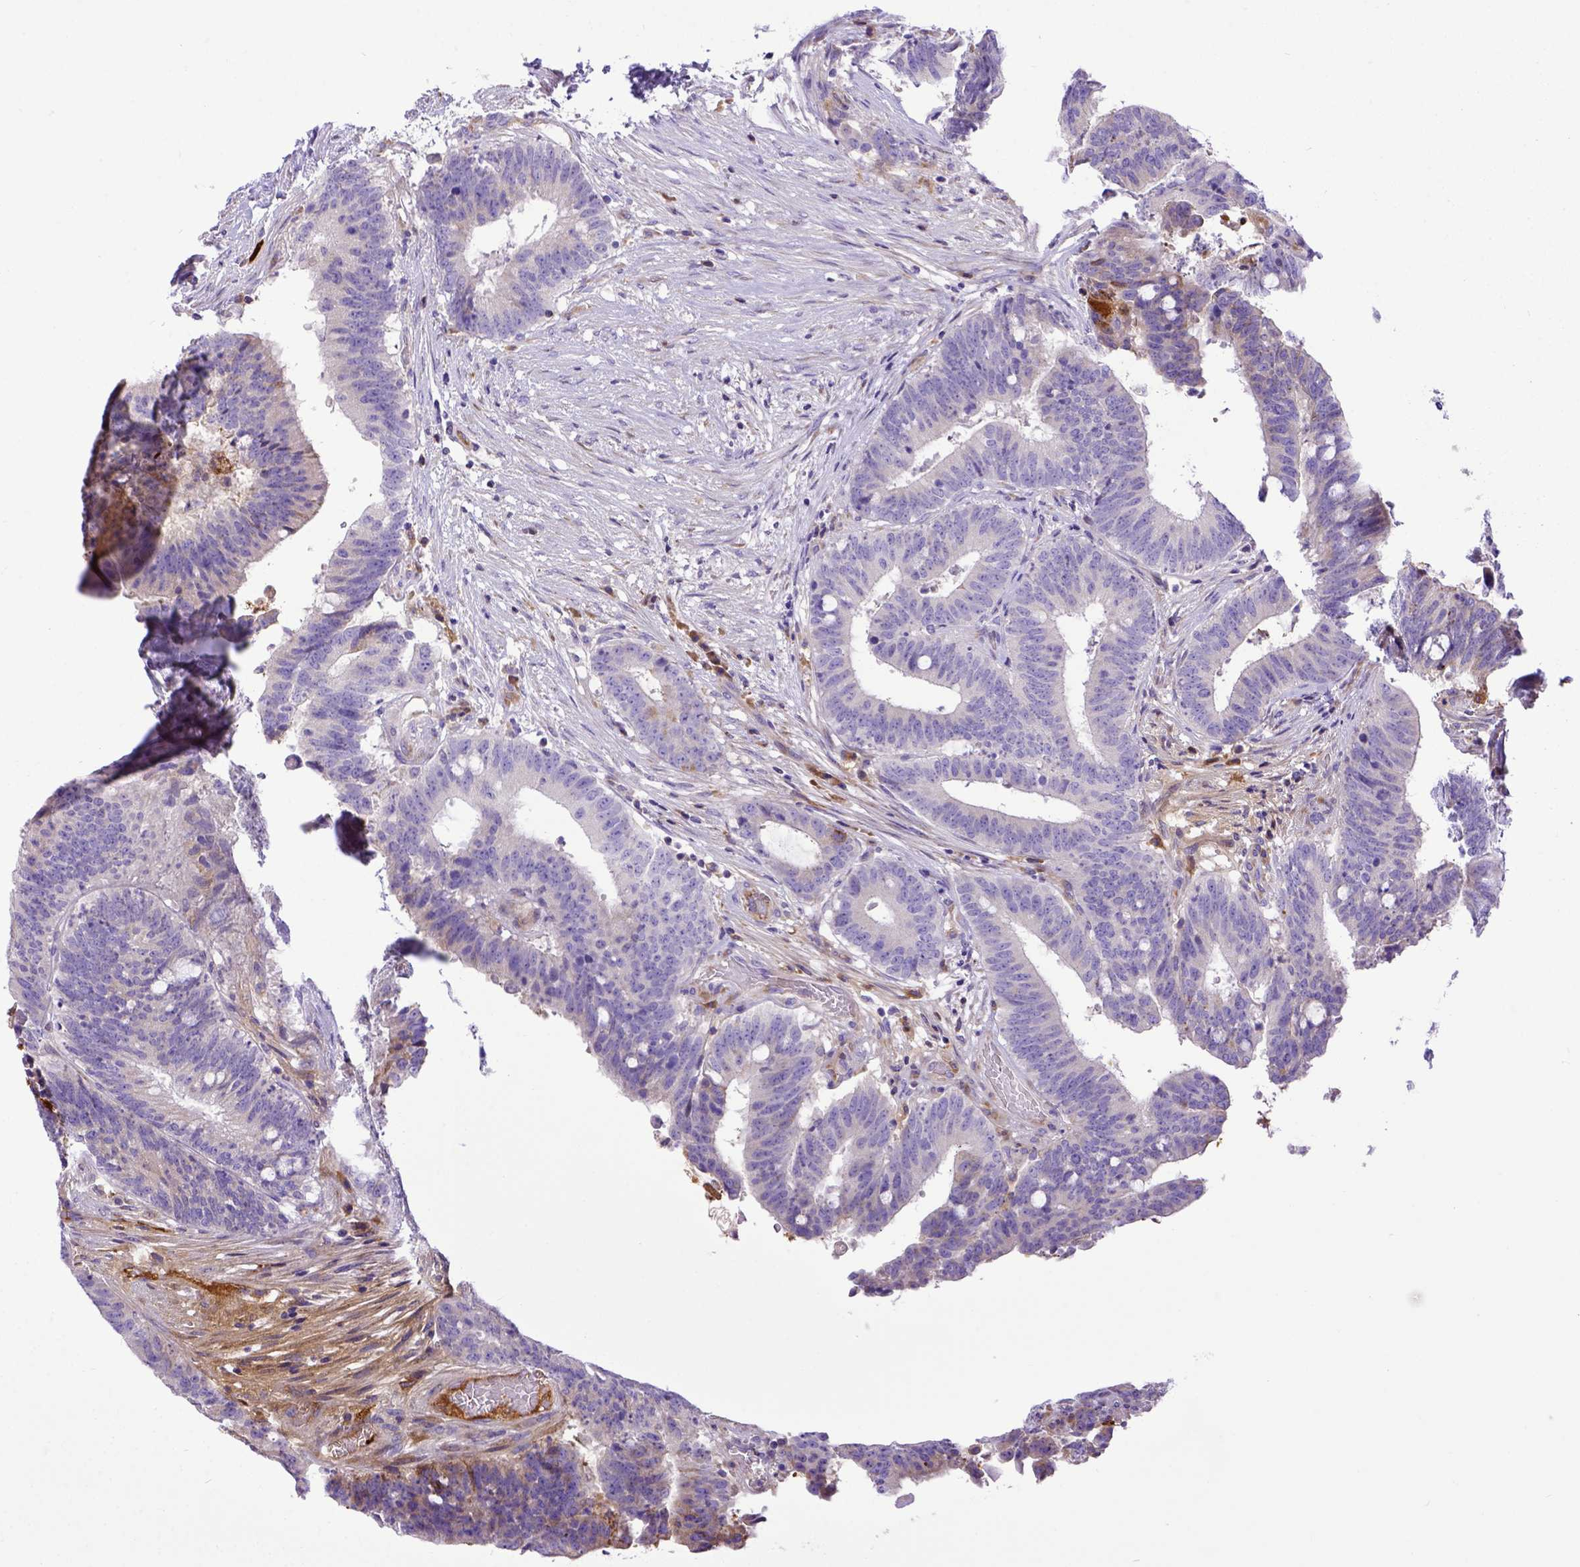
{"staining": {"intensity": "moderate", "quantity": "<25%", "location": "cytoplasmic/membranous"}, "tissue": "colorectal cancer", "cell_type": "Tumor cells", "image_type": "cancer", "snomed": [{"axis": "morphology", "description": "Adenocarcinoma, NOS"}, {"axis": "topography", "description": "Colon"}], "caption": "Protein positivity by IHC reveals moderate cytoplasmic/membranous staining in about <25% of tumor cells in colorectal cancer (adenocarcinoma).", "gene": "CFAP300", "patient": {"sex": "female", "age": 43}}